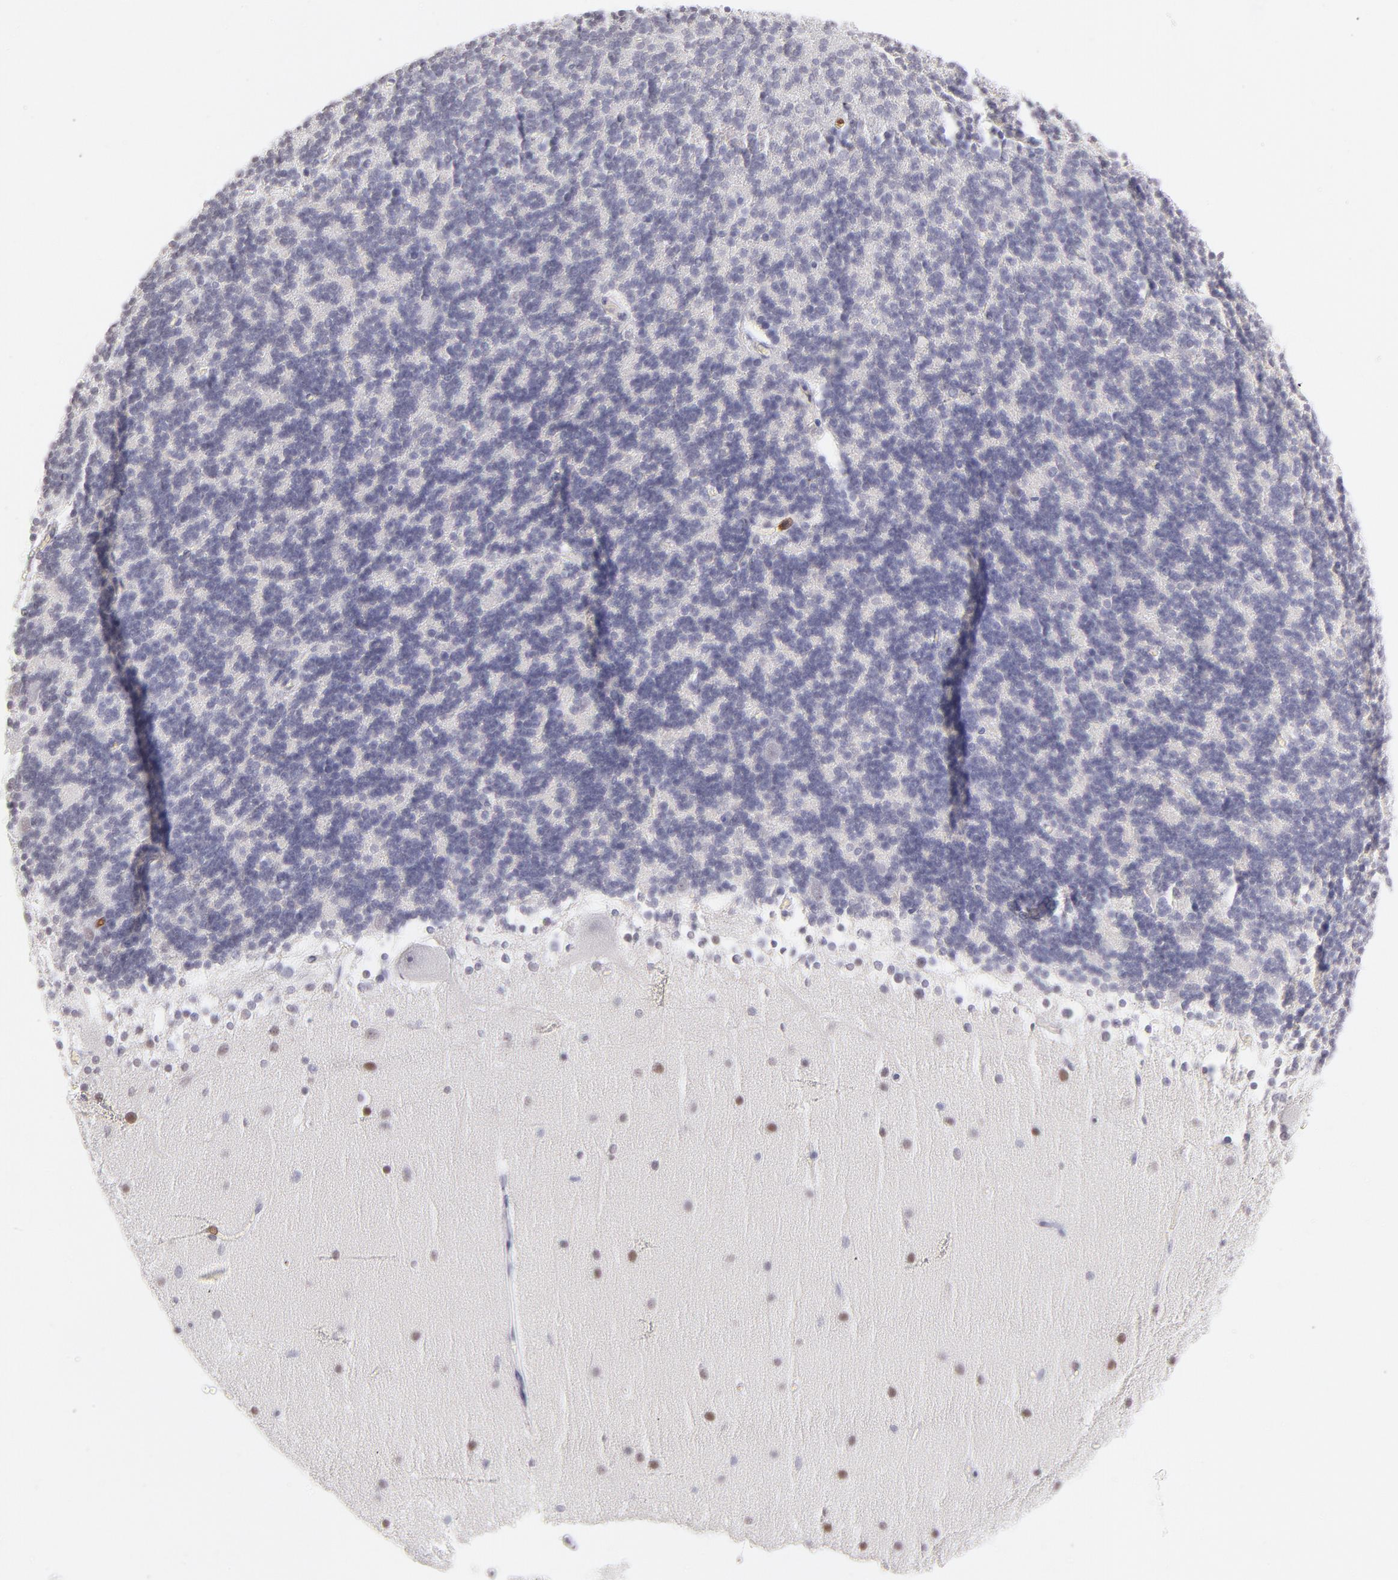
{"staining": {"intensity": "negative", "quantity": "none", "location": "none"}, "tissue": "cerebellum", "cell_type": "Cells in granular layer", "image_type": "normal", "snomed": [{"axis": "morphology", "description": "Normal tissue, NOS"}, {"axis": "topography", "description": "Cerebellum"}], "caption": "Protein analysis of normal cerebellum exhibits no significant positivity in cells in granular layer. Brightfield microscopy of immunohistochemistry stained with DAB (3,3'-diaminobenzidine) (brown) and hematoxylin (blue), captured at high magnification.", "gene": "LTB4R", "patient": {"sex": "female", "age": 19}}